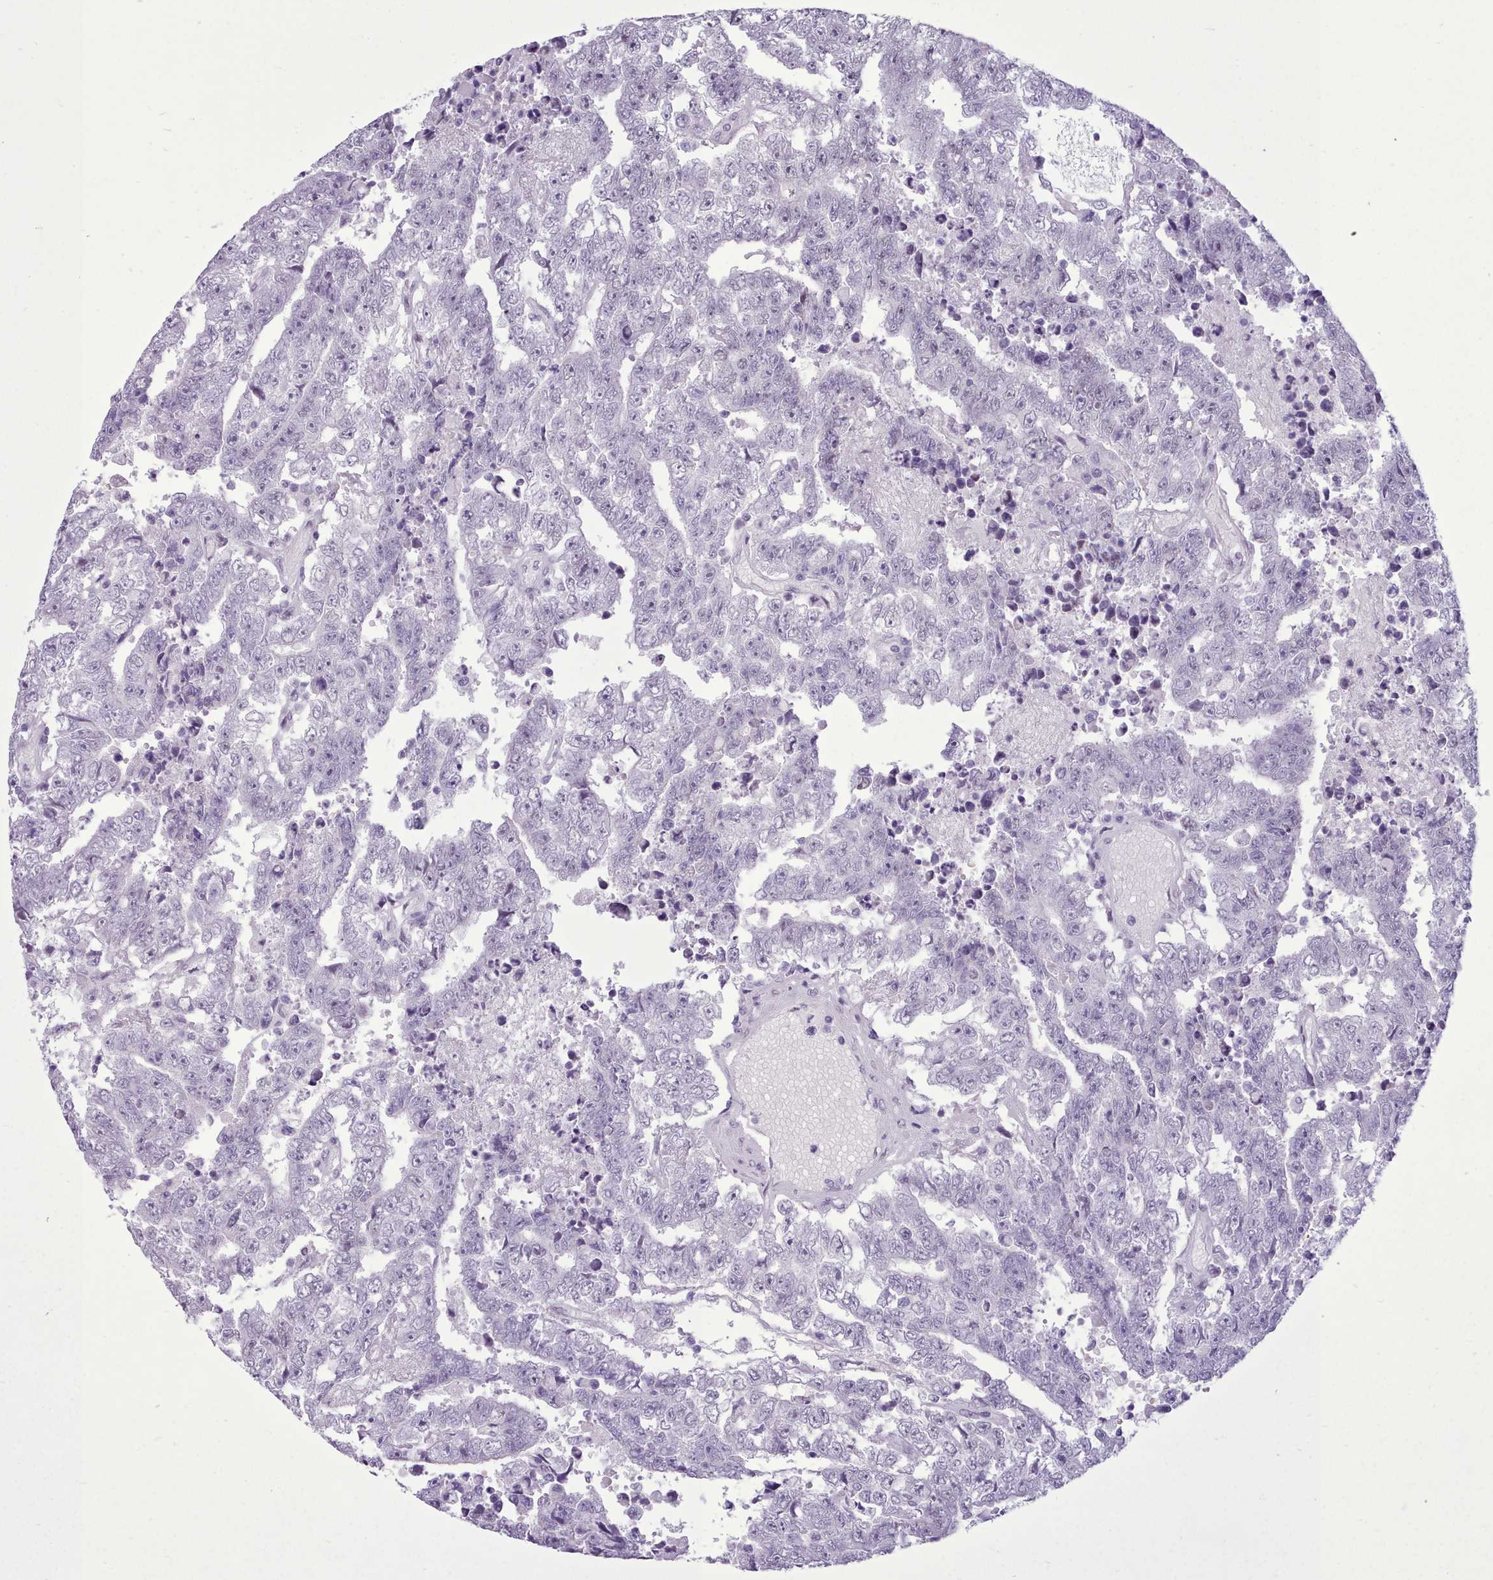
{"staining": {"intensity": "negative", "quantity": "none", "location": "none"}, "tissue": "testis cancer", "cell_type": "Tumor cells", "image_type": "cancer", "snomed": [{"axis": "morphology", "description": "Carcinoma, Embryonal, NOS"}, {"axis": "topography", "description": "Testis"}], "caption": "DAB (3,3'-diaminobenzidine) immunohistochemical staining of testis cancer displays no significant positivity in tumor cells.", "gene": "FBXO48", "patient": {"sex": "male", "age": 25}}